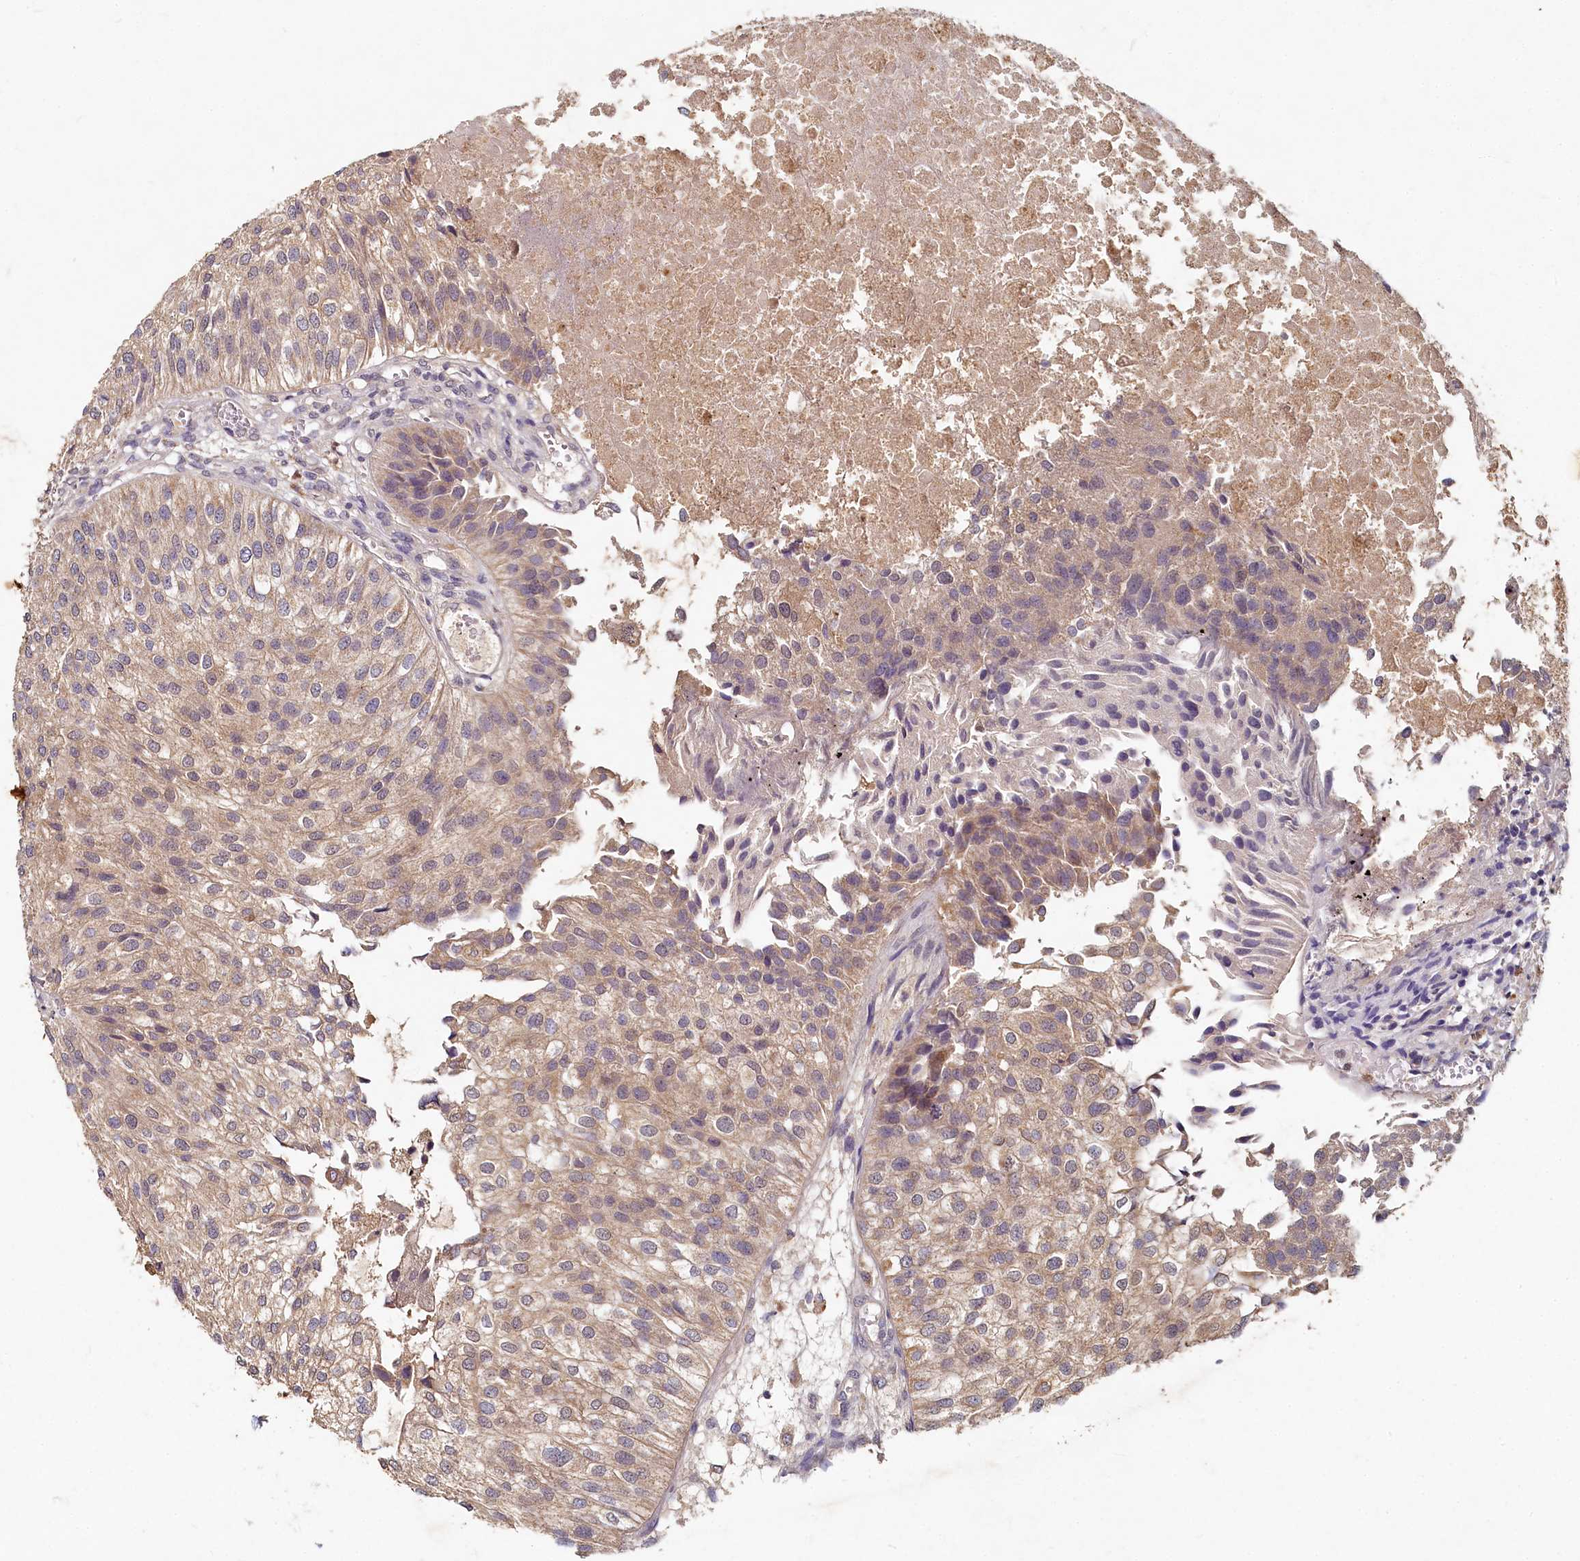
{"staining": {"intensity": "weak", "quantity": ">75%", "location": "cytoplasmic/membranous"}, "tissue": "urothelial cancer", "cell_type": "Tumor cells", "image_type": "cancer", "snomed": [{"axis": "morphology", "description": "Urothelial carcinoma, Low grade"}, {"axis": "topography", "description": "Urinary bladder"}], "caption": "Protein expression by immunohistochemistry (IHC) displays weak cytoplasmic/membranous expression in approximately >75% of tumor cells in urothelial cancer.", "gene": "HERC3", "patient": {"sex": "female", "age": 89}}